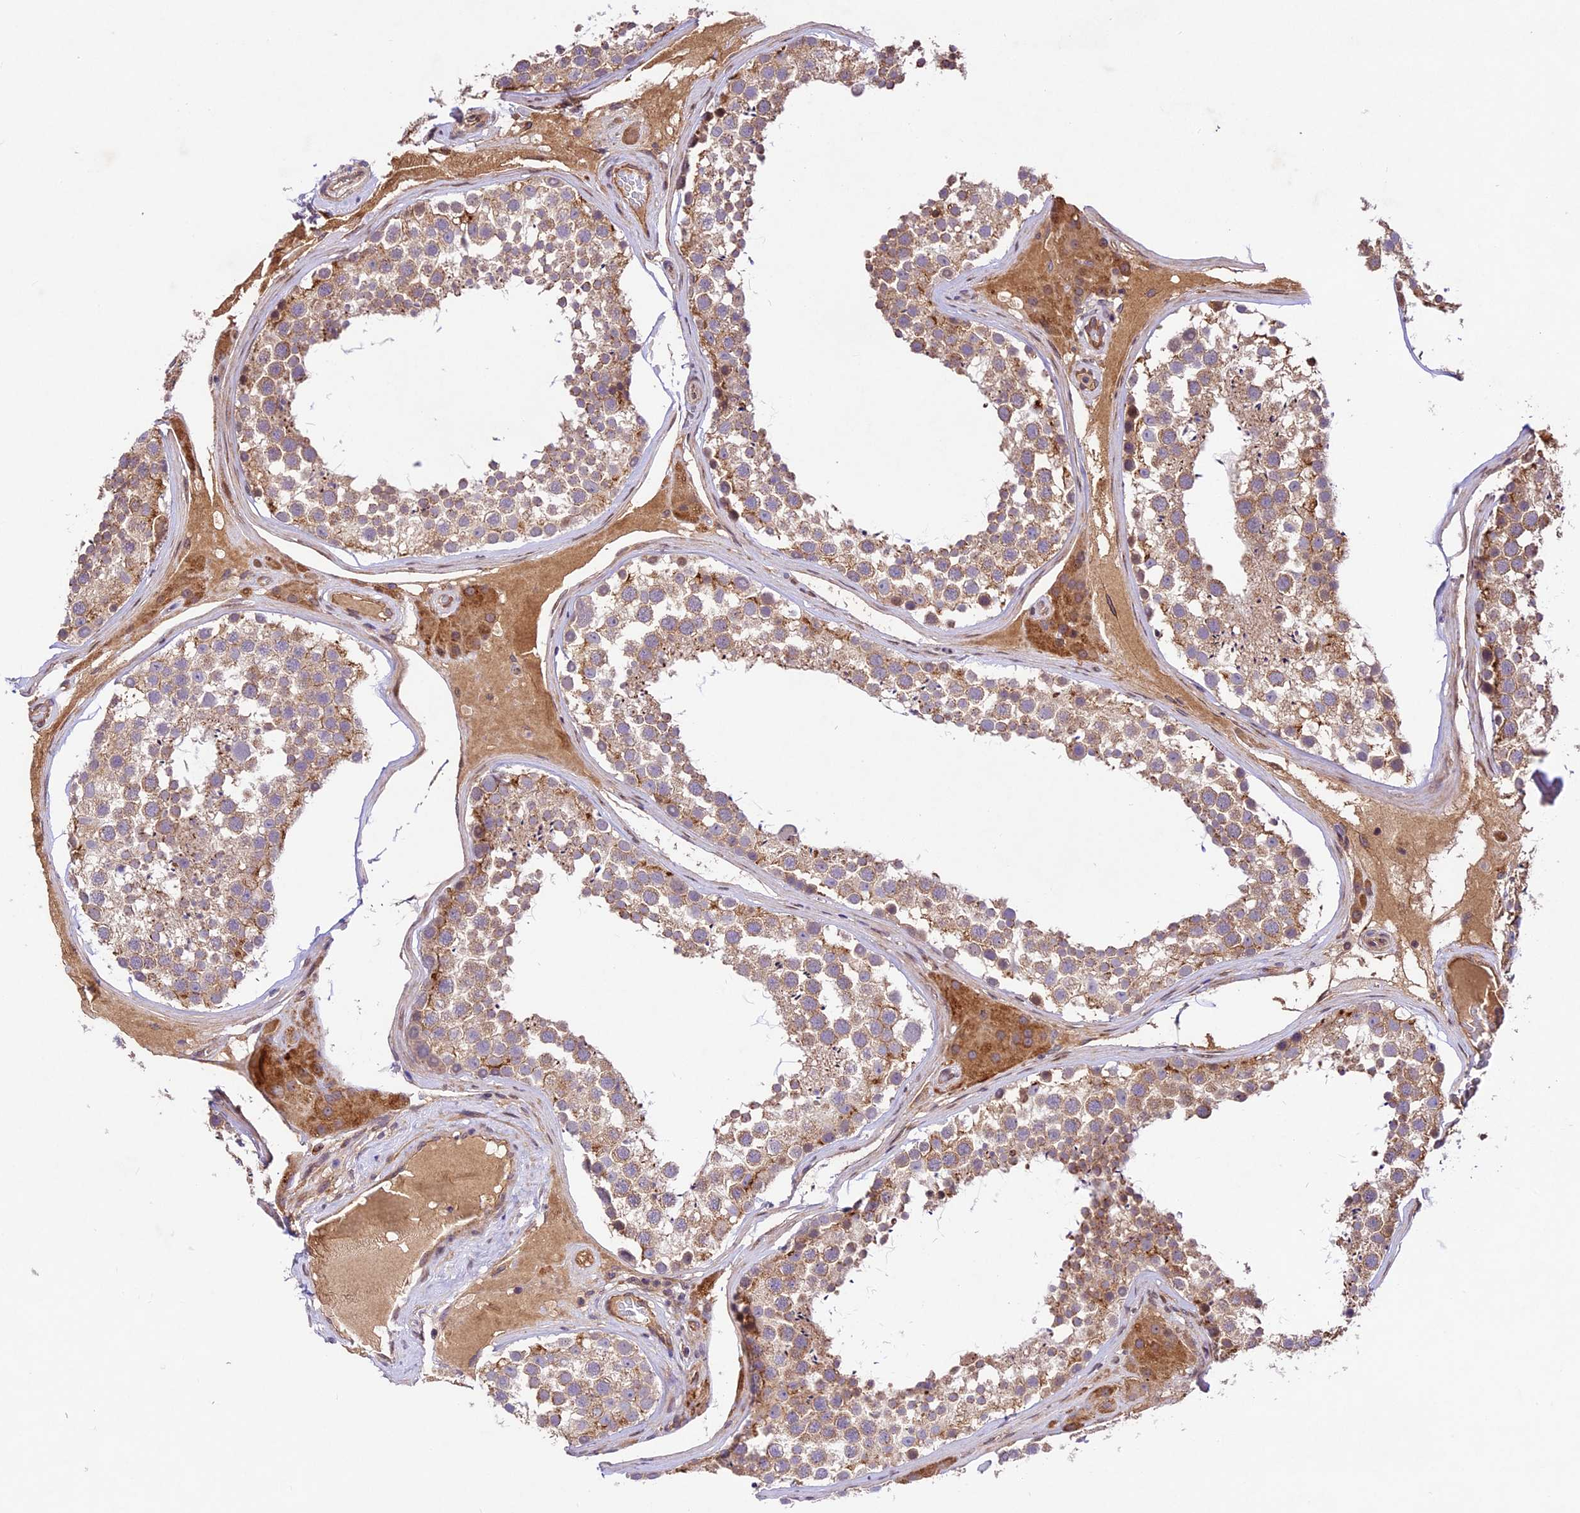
{"staining": {"intensity": "moderate", "quantity": ">75%", "location": "cytoplasmic/membranous"}, "tissue": "testis", "cell_type": "Cells in seminiferous ducts", "image_type": "normal", "snomed": [{"axis": "morphology", "description": "Normal tissue, NOS"}, {"axis": "topography", "description": "Testis"}], "caption": "There is medium levels of moderate cytoplasmic/membranous expression in cells in seminiferous ducts of benign testis, as demonstrated by immunohistochemical staining (brown color).", "gene": "CCSER1", "patient": {"sex": "male", "age": 46}}